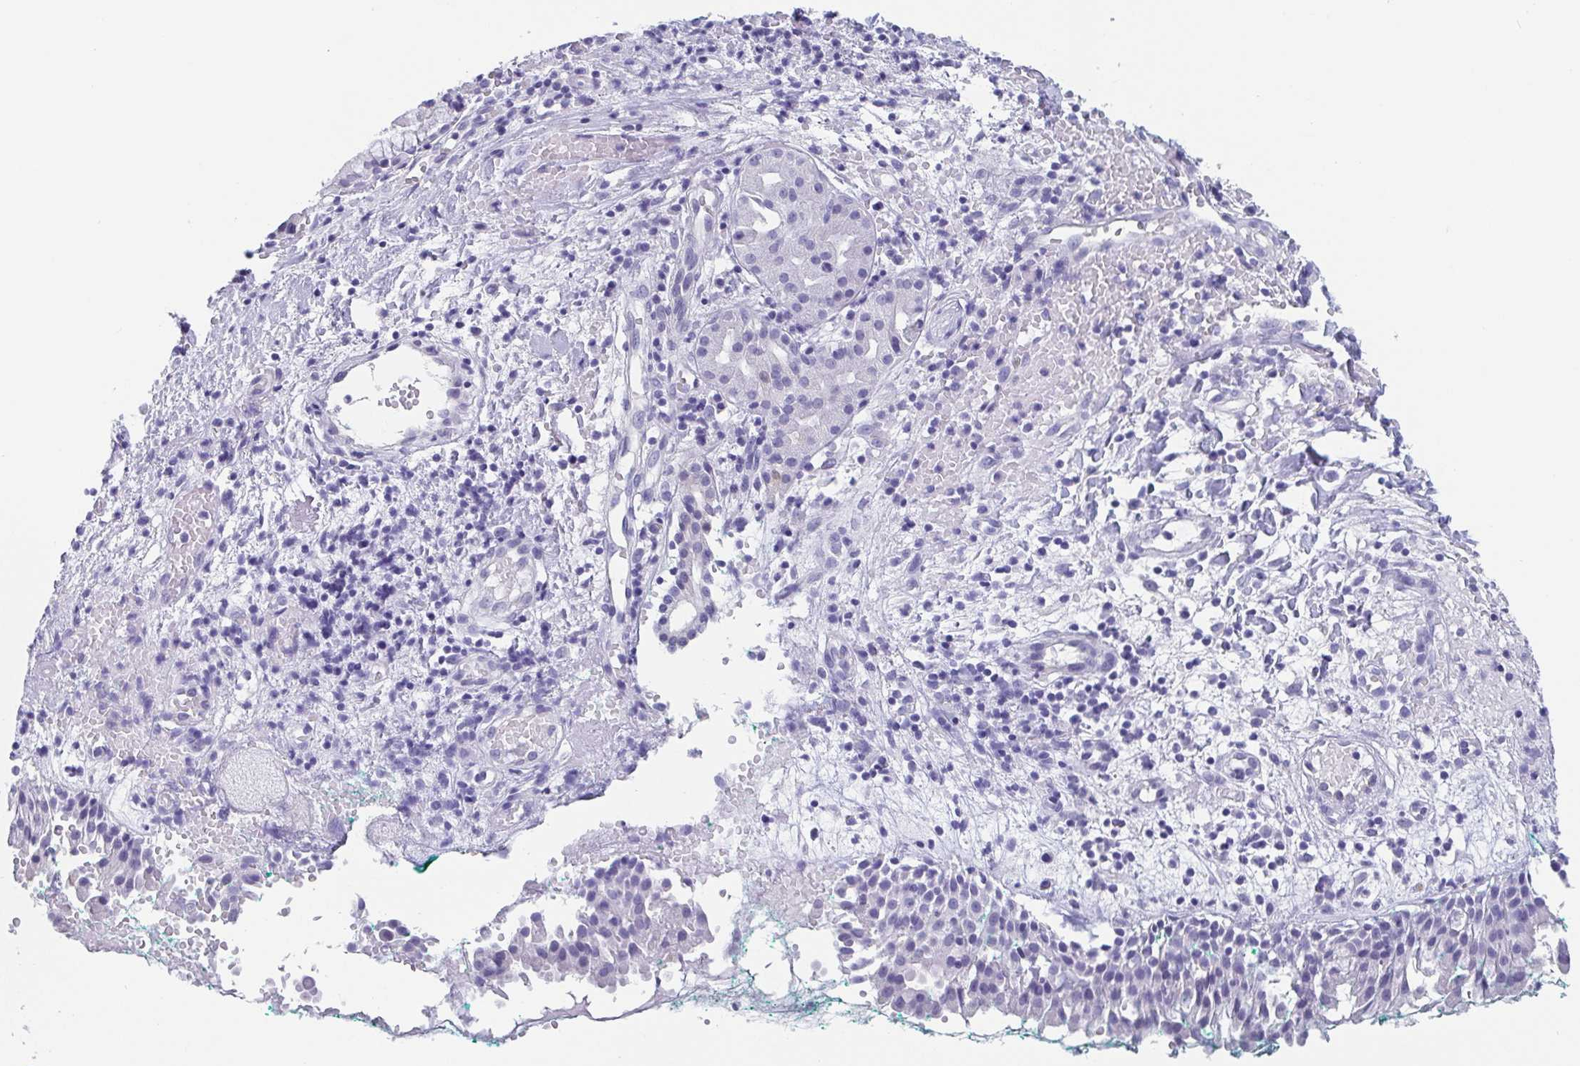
{"staining": {"intensity": "negative", "quantity": "none", "location": "none"}, "tissue": "nasopharynx", "cell_type": "Respiratory epithelial cells", "image_type": "normal", "snomed": [{"axis": "morphology", "description": "Normal tissue, NOS"}, {"axis": "morphology", "description": "Basal cell carcinoma"}, {"axis": "topography", "description": "Cartilage tissue"}, {"axis": "topography", "description": "Nasopharynx"}, {"axis": "topography", "description": "Oral tissue"}], "caption": "The photomicrograph demonstrates no significant staining in respiratory epithelial cells of nasopharynx. Brightfield microscopy of IHC stained with DAB (3,3'-diaminobenzidine) (brown) and hematoxylin (blue), captured at high magnification.", "gene": "SCGN", "patient": {"sex": "female", "age": 77}}